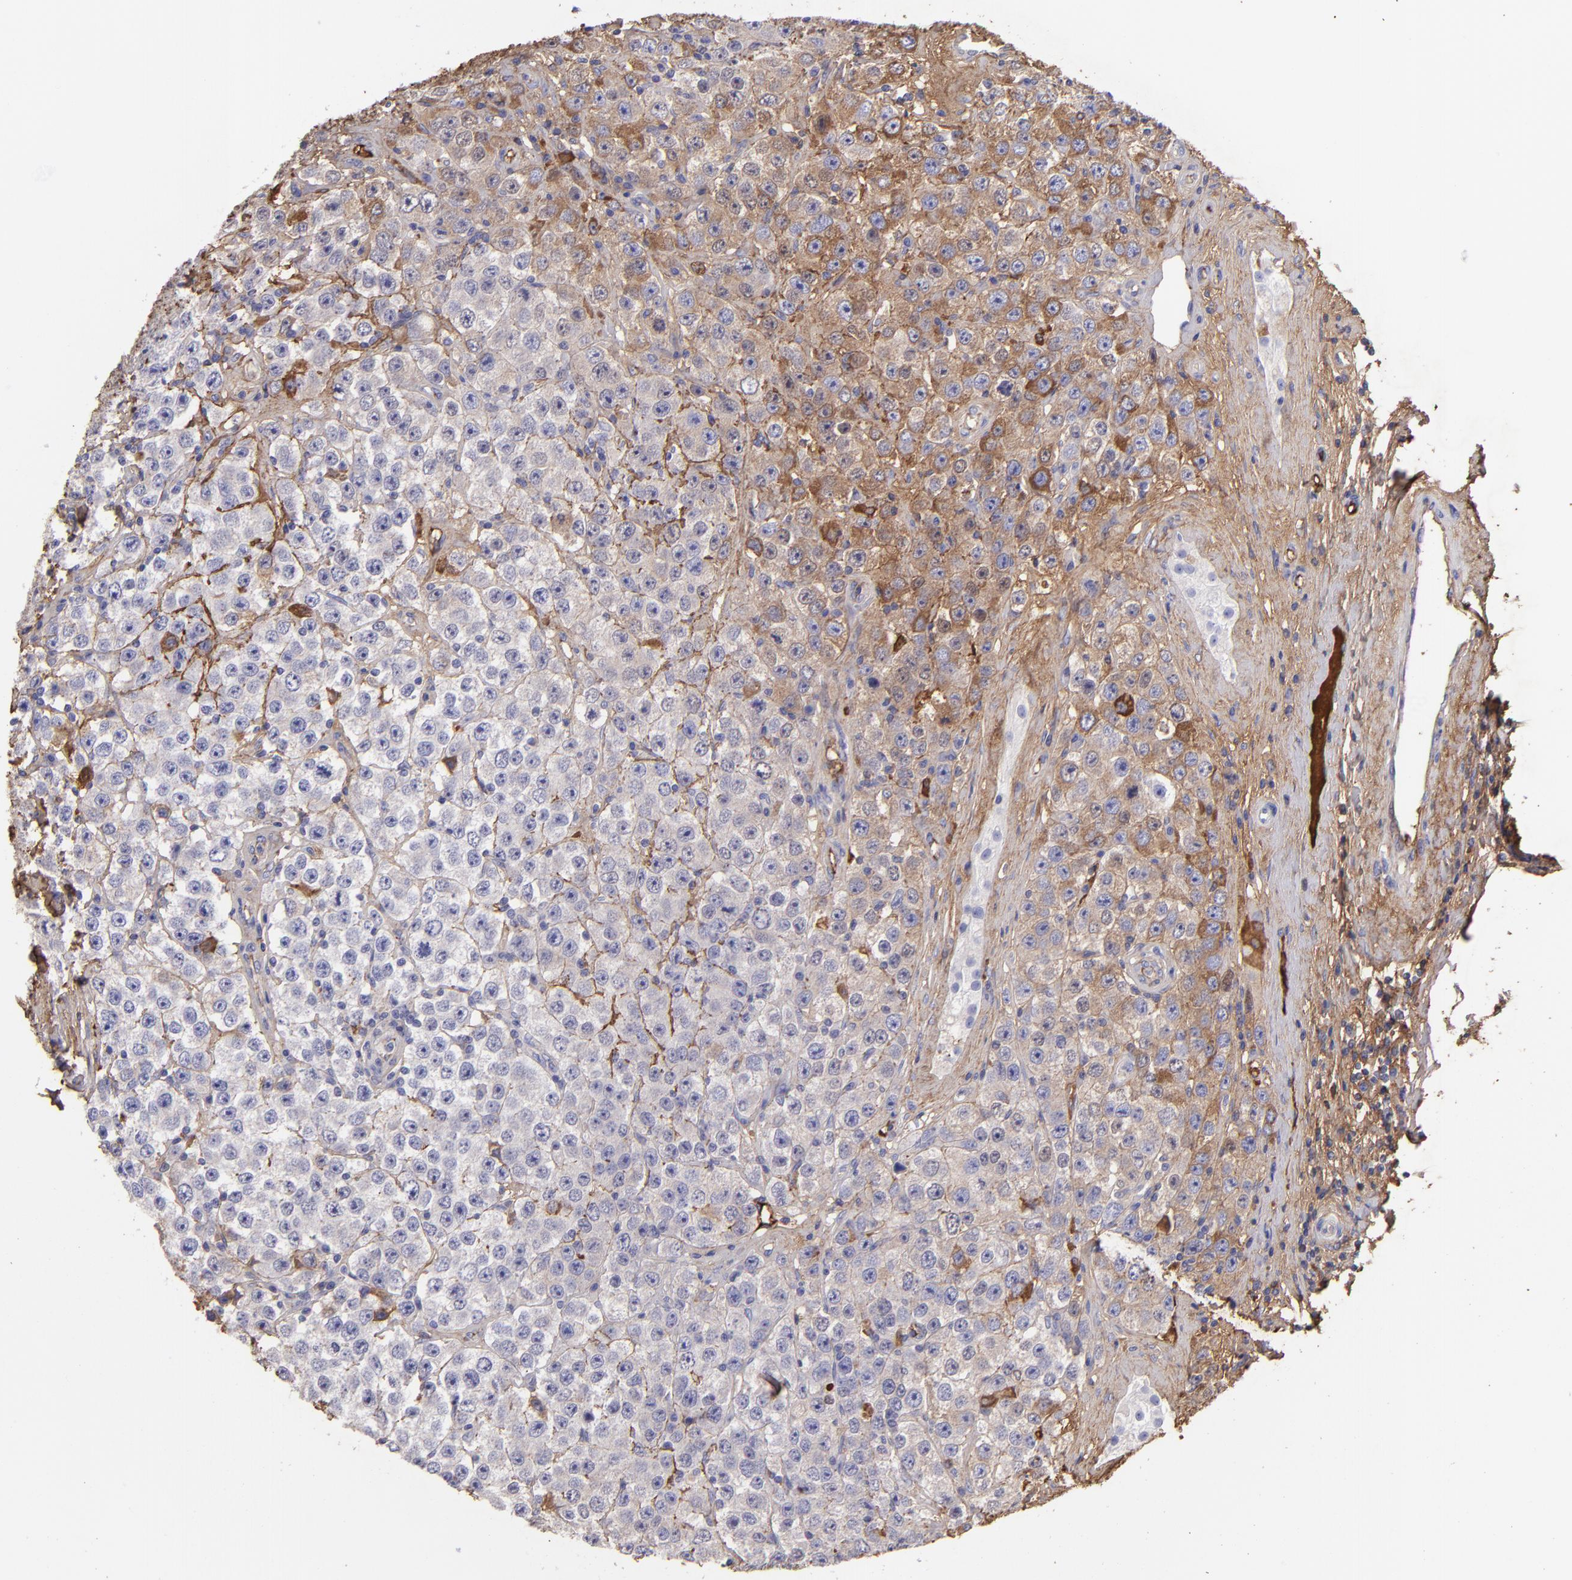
{"staining": {"intensity": "moderate", "quantity": "25%-75%", "location": "cytoplasmic/membranous"}, "tissue": "testis cancer", "cell_type": "Tumor cells", "image_type": "cancer", "snomed": [{"axis": "morphology", "description": "Seminoma, NOS"}, {"axis": "topography", "description": "Testis"}], "caption": "Brown immunohistochemical staining in human testis cancer (seminoma) exhibits moderate cytoplasmic/membranous staining in approximately 25%-75% of tumor cells.", "gene": "FGB", "patient": {"sex": "male", "age": 52}}